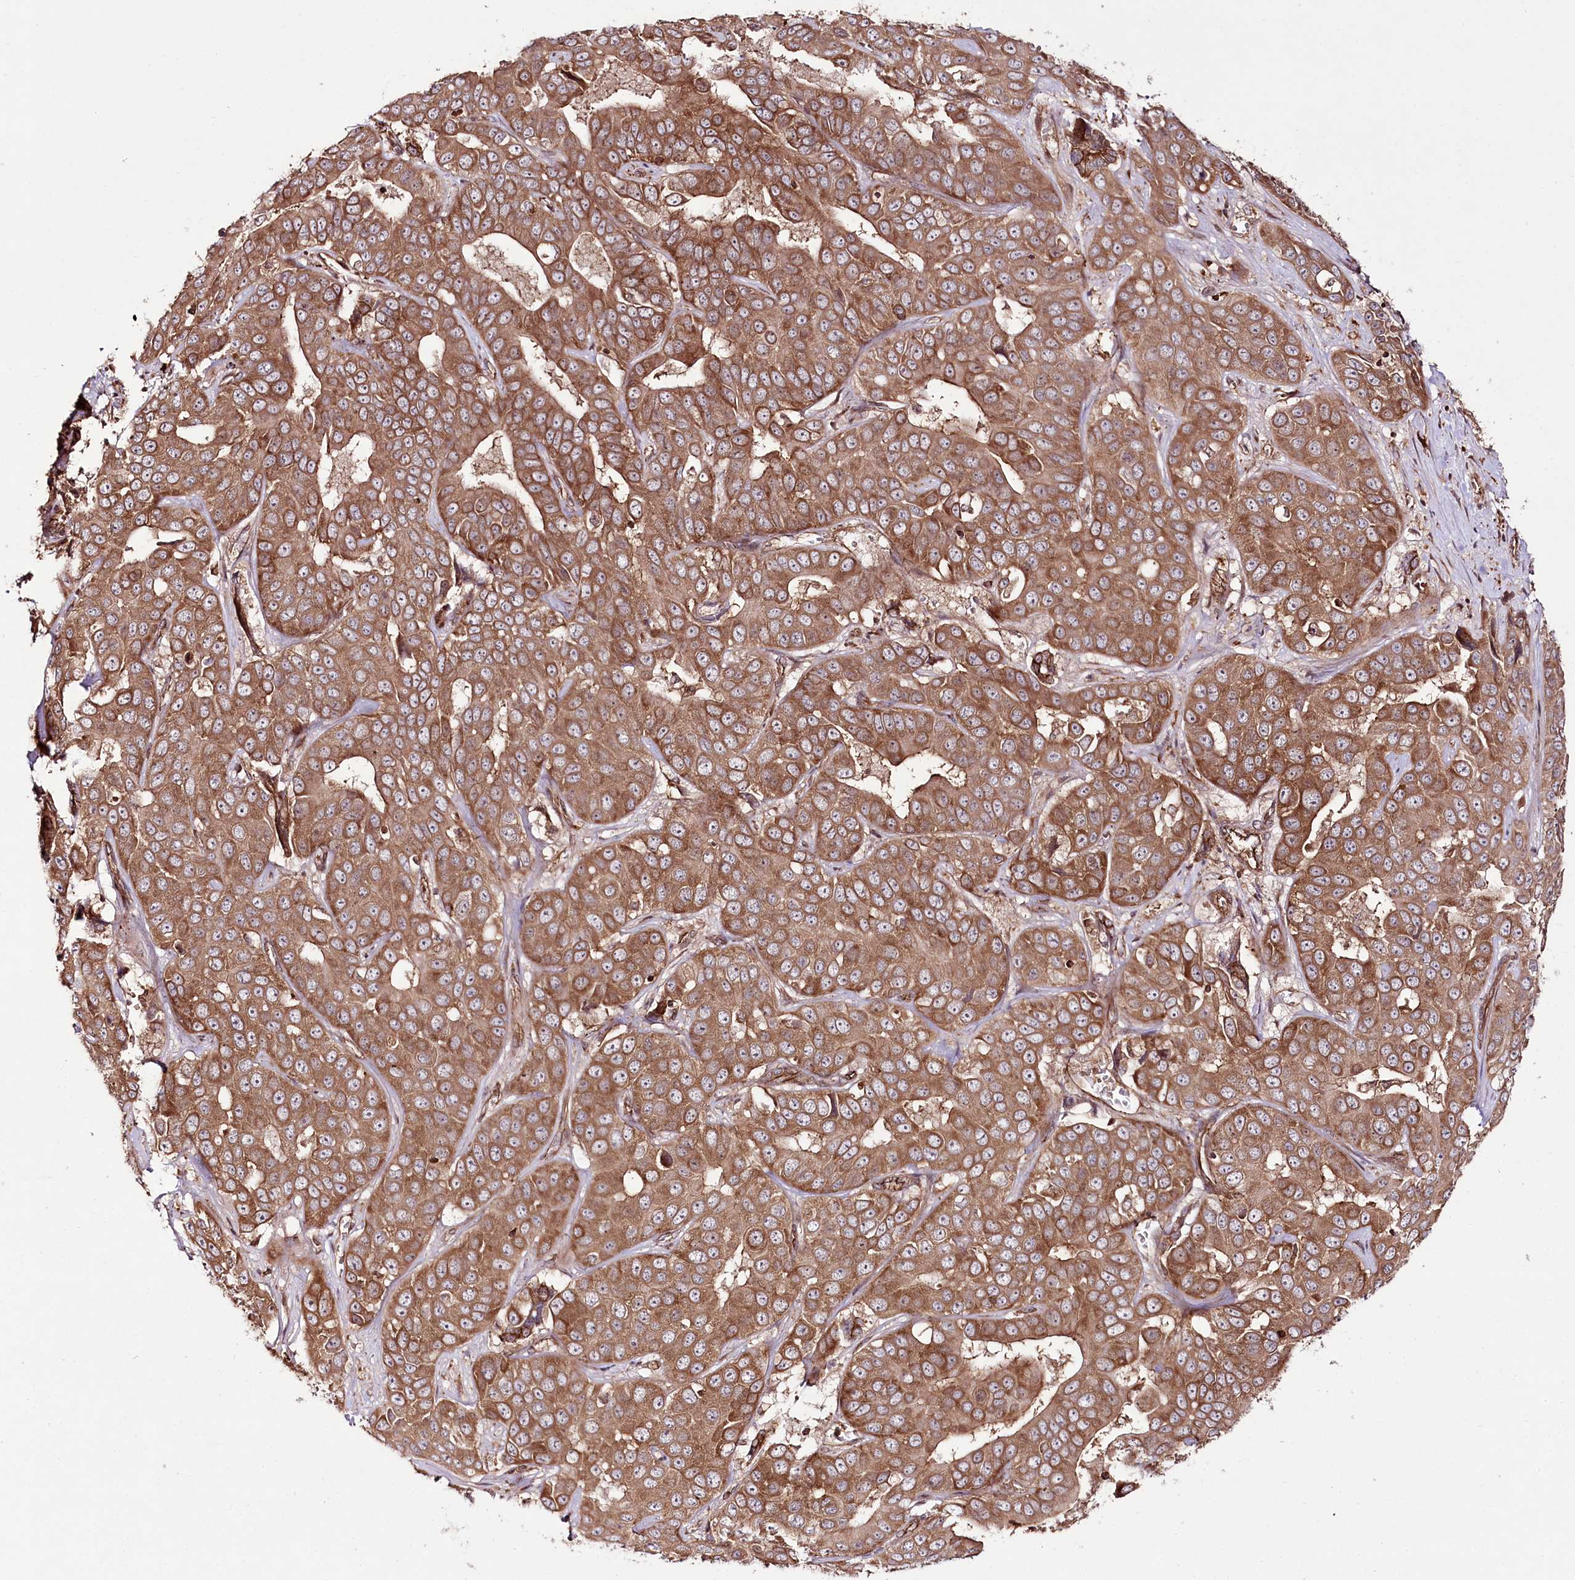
{"staining": {"intensity": "moderate", "quantity": ">75%", "location": "cytoplasmic/membranous"}, "tissue": "liver cancer", "cell_type": "Tumor cells", "image_type": "cancer", "snomed": [{"axis": "morphology", "description": "Cholangiocarcinoma"}, {"axis": "topography", "description": "Liver"}], "caption": "Tumor cells display medium levels of moderate cytoplasmic/membranous positivity in about >75% of cells in liver cancer.", "gene": "DHX29", "patient": {"sex": "female", "age": 52}}